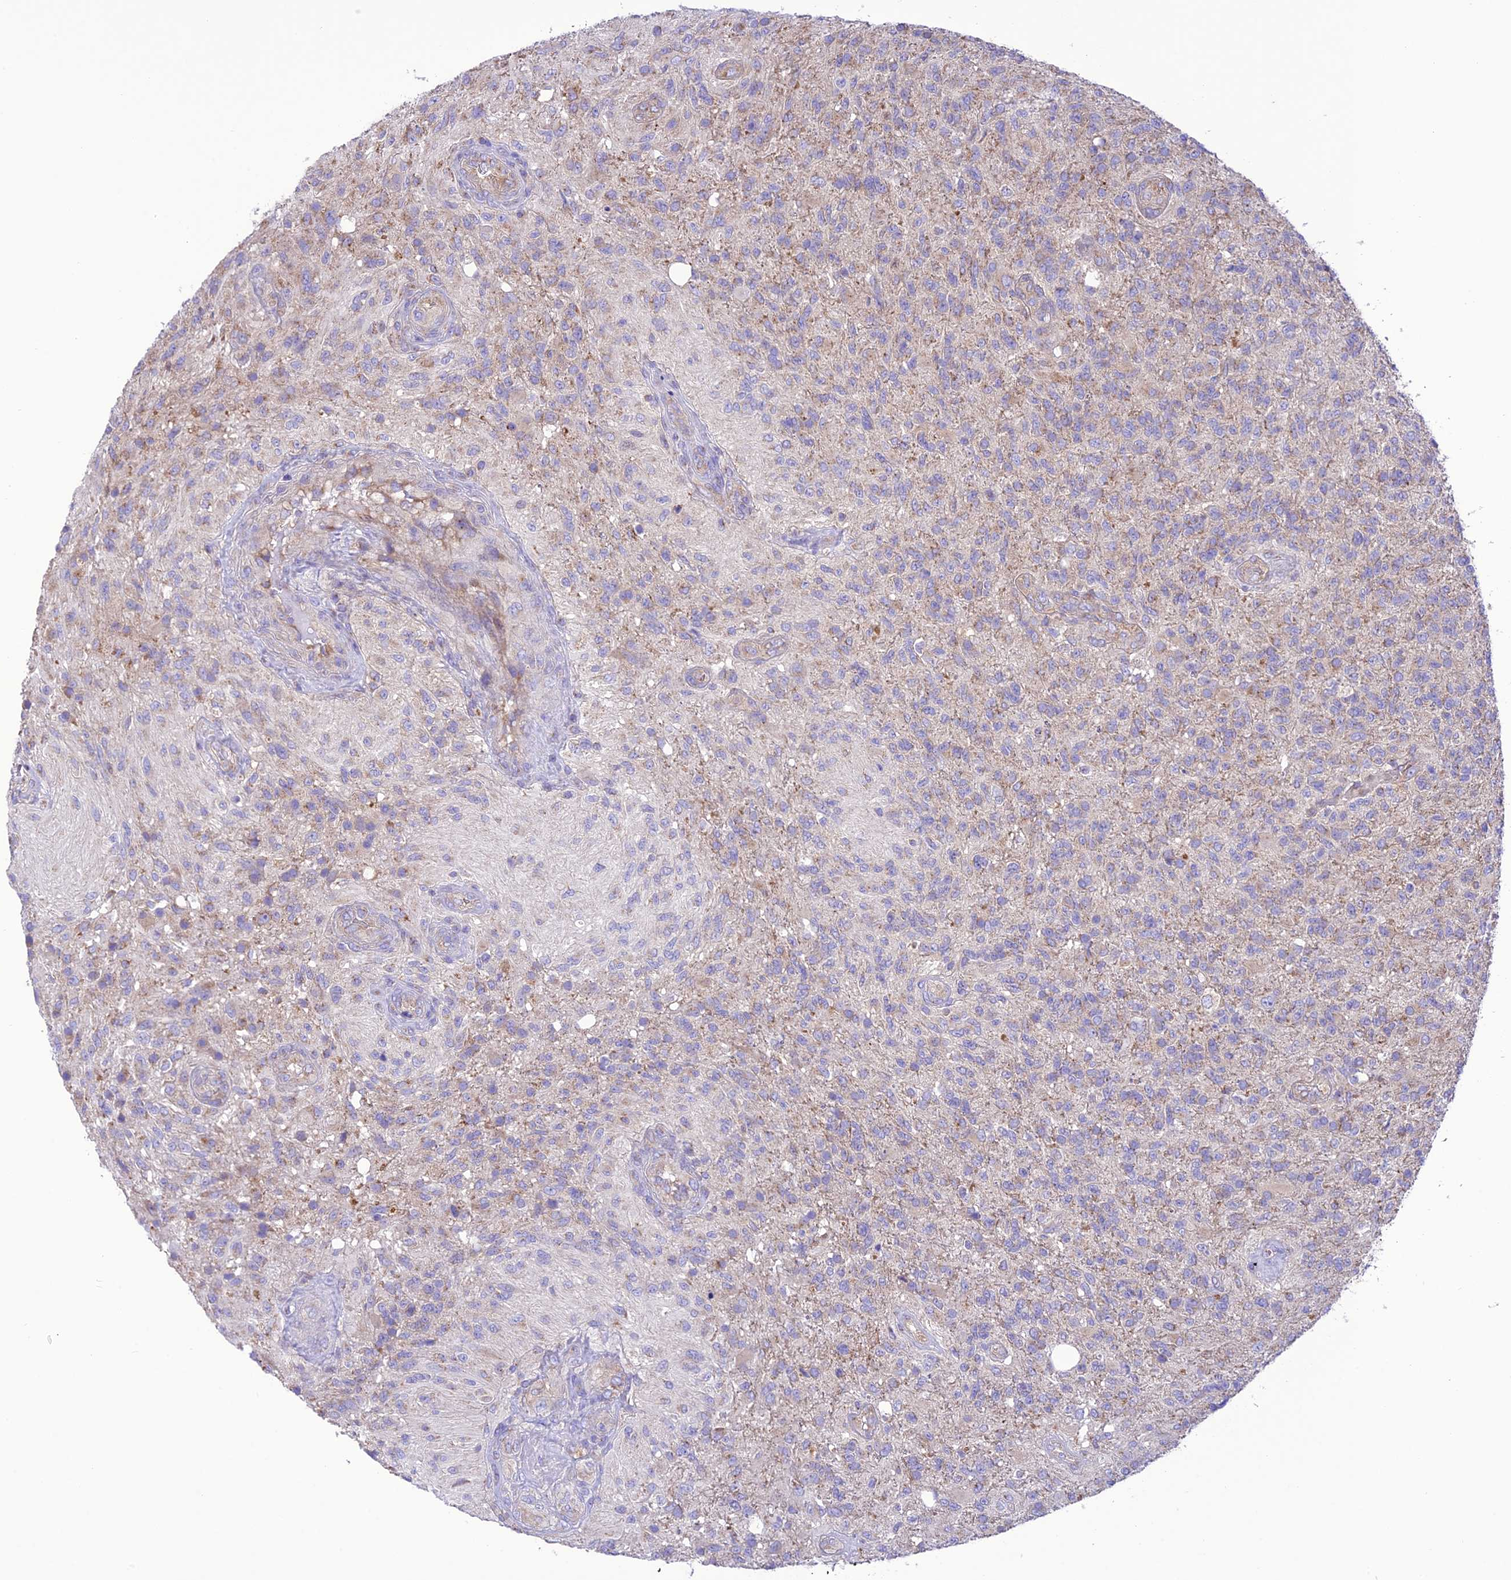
{"staining": {"intensity": "negative", "quantity": "none", "location": "none"}, "tissue": "glioma", "cell_type": "Tumor cells", "image_type": "cancer", "snomed": [{"axis": "morphology", "description": "Glioma, malignant, High grade"}, {"axis": "topography", "description": "Brain"}], "caption": "Immunohistochemistry (IHC) histopathology image of neoplastic tissue: malignant high-grade glioma stained with DAB shows no significant protein staining in tumor cells.", "gene": "MAP3K12", "patient": {"sex": "male", "age": 56}}